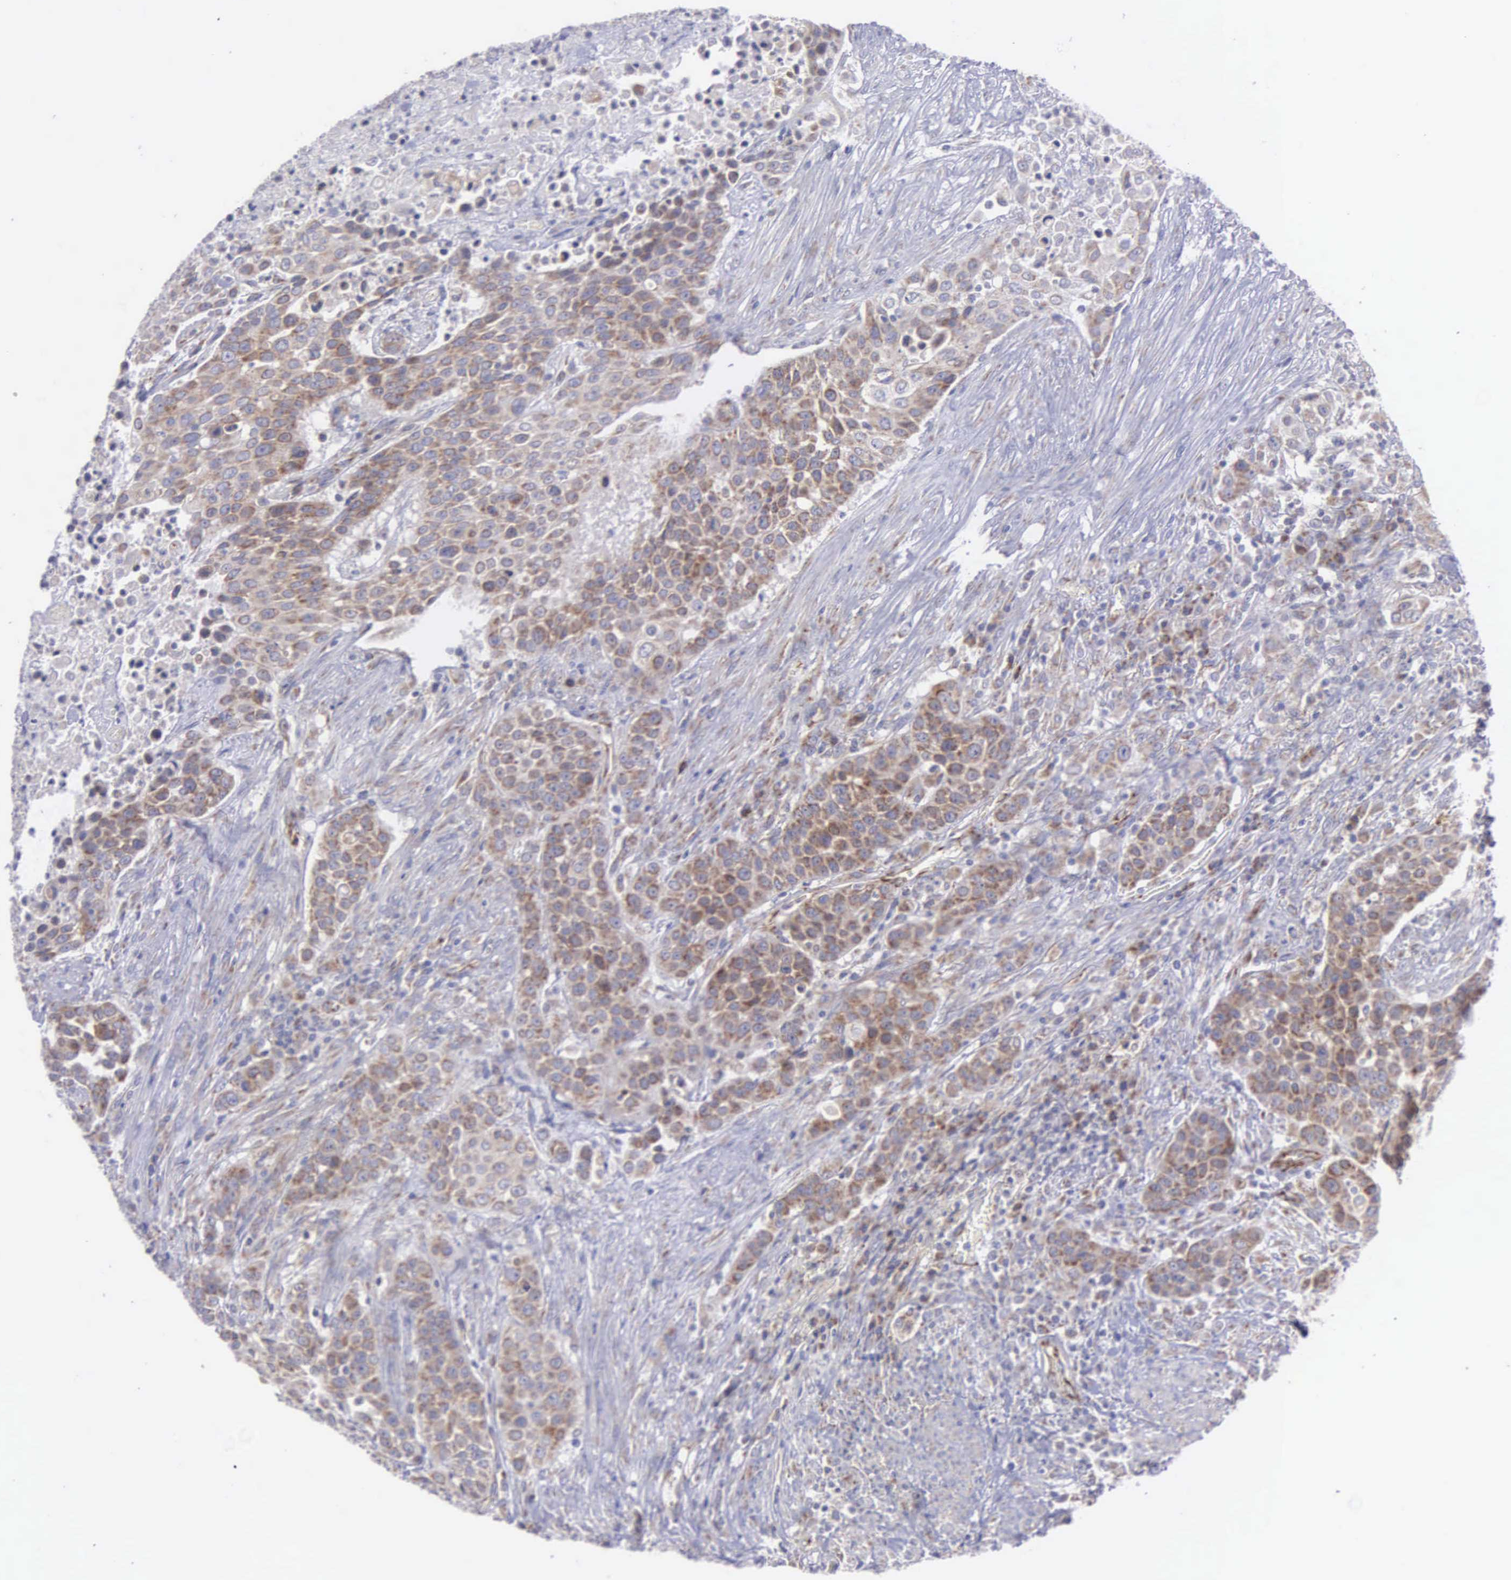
{"staining": {"intensity": "weak", "quantity": ">75%", "location": "cytoplasmic/membranous"}, "tissue": "urothelial cancer", "cell_type": "Tumor cells", "image_type": "cancer", "snomed": [{"axis": "morphology", "description": "Urothelial carcinoma, High grade"}, {"axis": "topography", "description": "Urinary bladder"}], "caption": "Immunohistochemistry (DAB (3,3'-diaminobenzidine)) staining of urothelial cancer demonstrates weak cytoplasmic/membranous protein expression in about >75% of tumor cells.", "gene": "SYNJ2BP", "patient": {"sex": "male", "age": 74}}